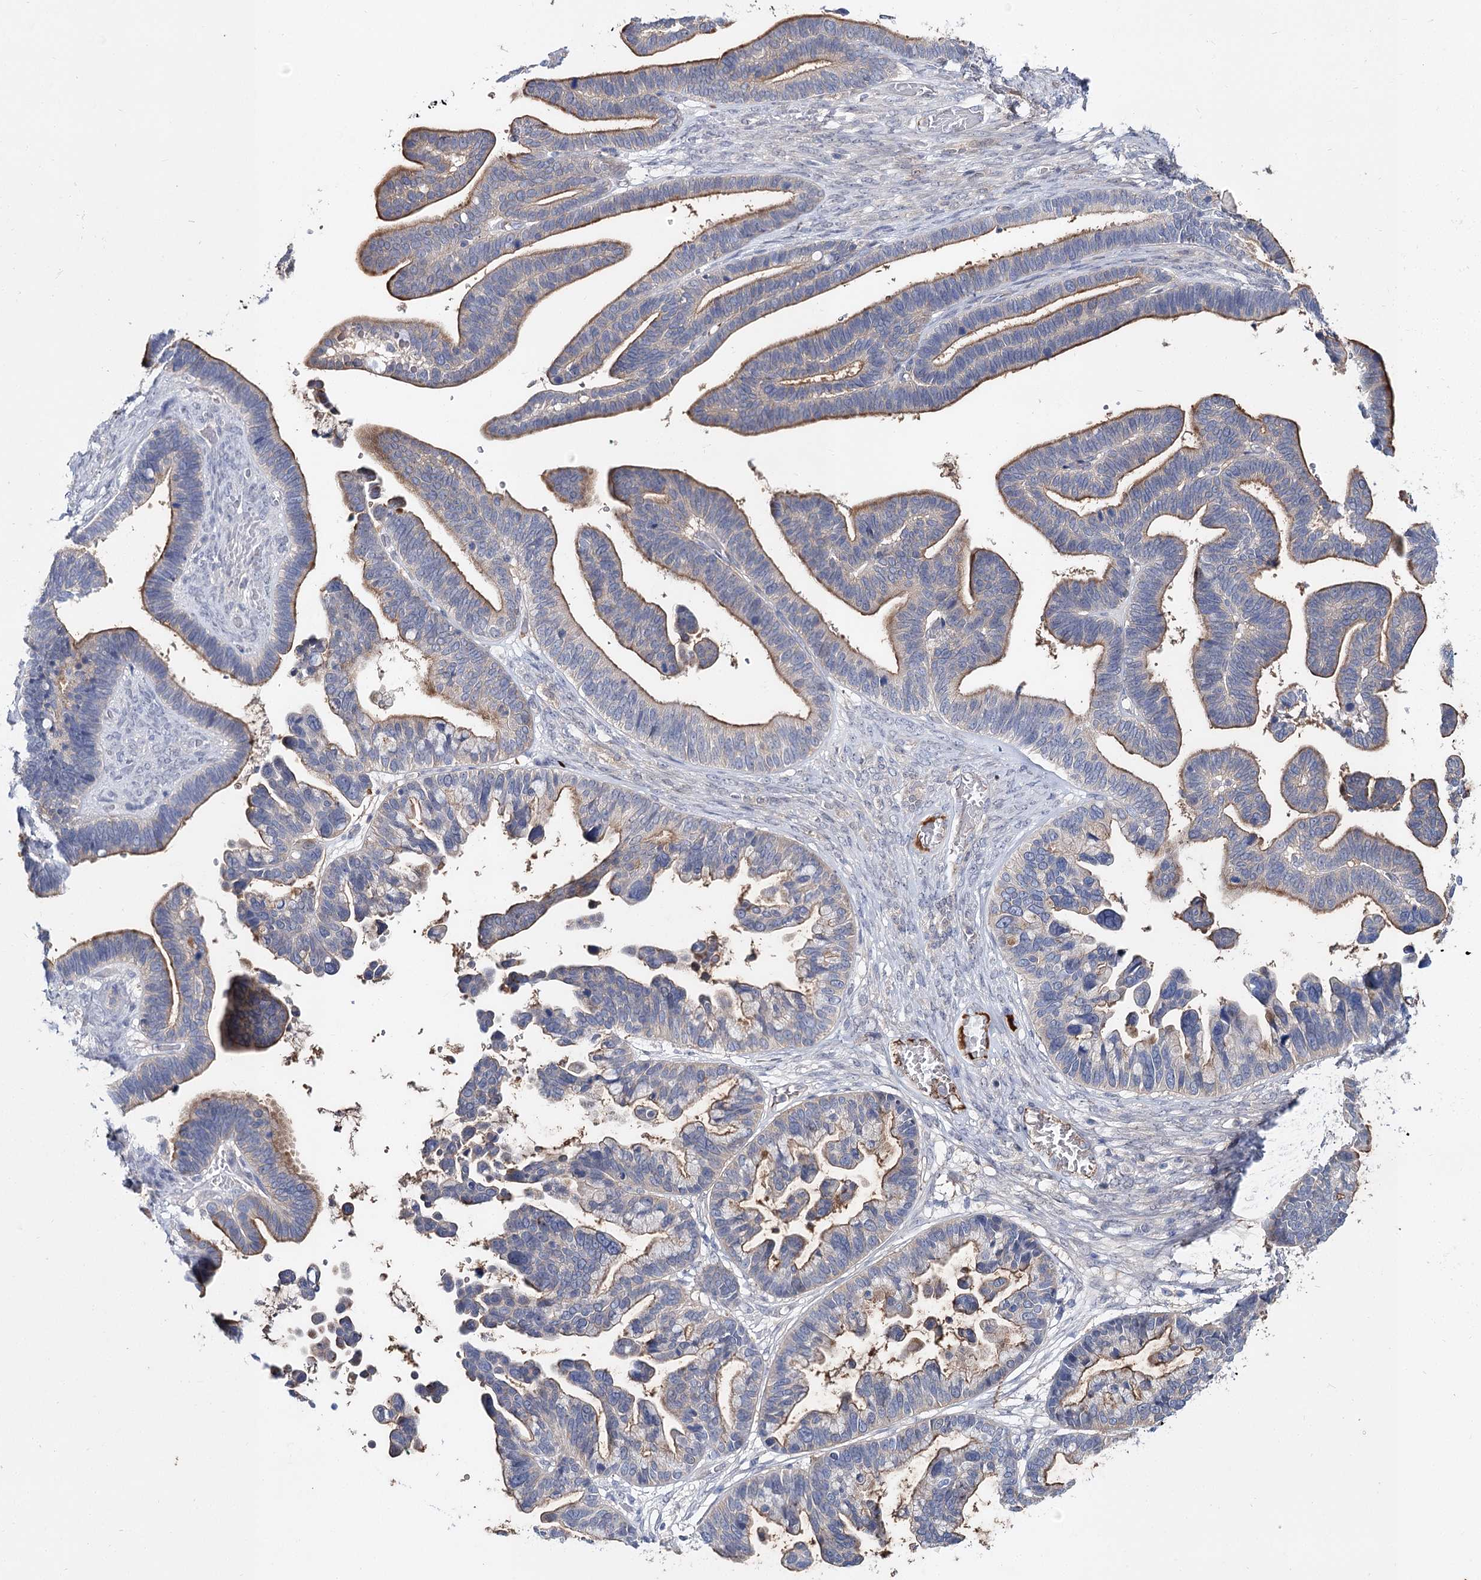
{"staining": {"intensity": "moderate", "quantity": "<25%", "location": "cytoplasmic/membranous"}, "tissue": "ovarian cancer", "cell_type": "Tumor cells", "image_type": "cancer", "snomed": [{"axis": "morphology", "description": "Cystadenocarcinoma, serous, NOS"}, {"axis": "topography", "description": "Ovary"}], "caption": "Ovarian serous cystadenocarcinoma stained for a protein reveals moderate cytoplasmic/membranous positivity in tumor cells.", "gene": "UGP2", "patient": {"sex": "female", "age": 56}}